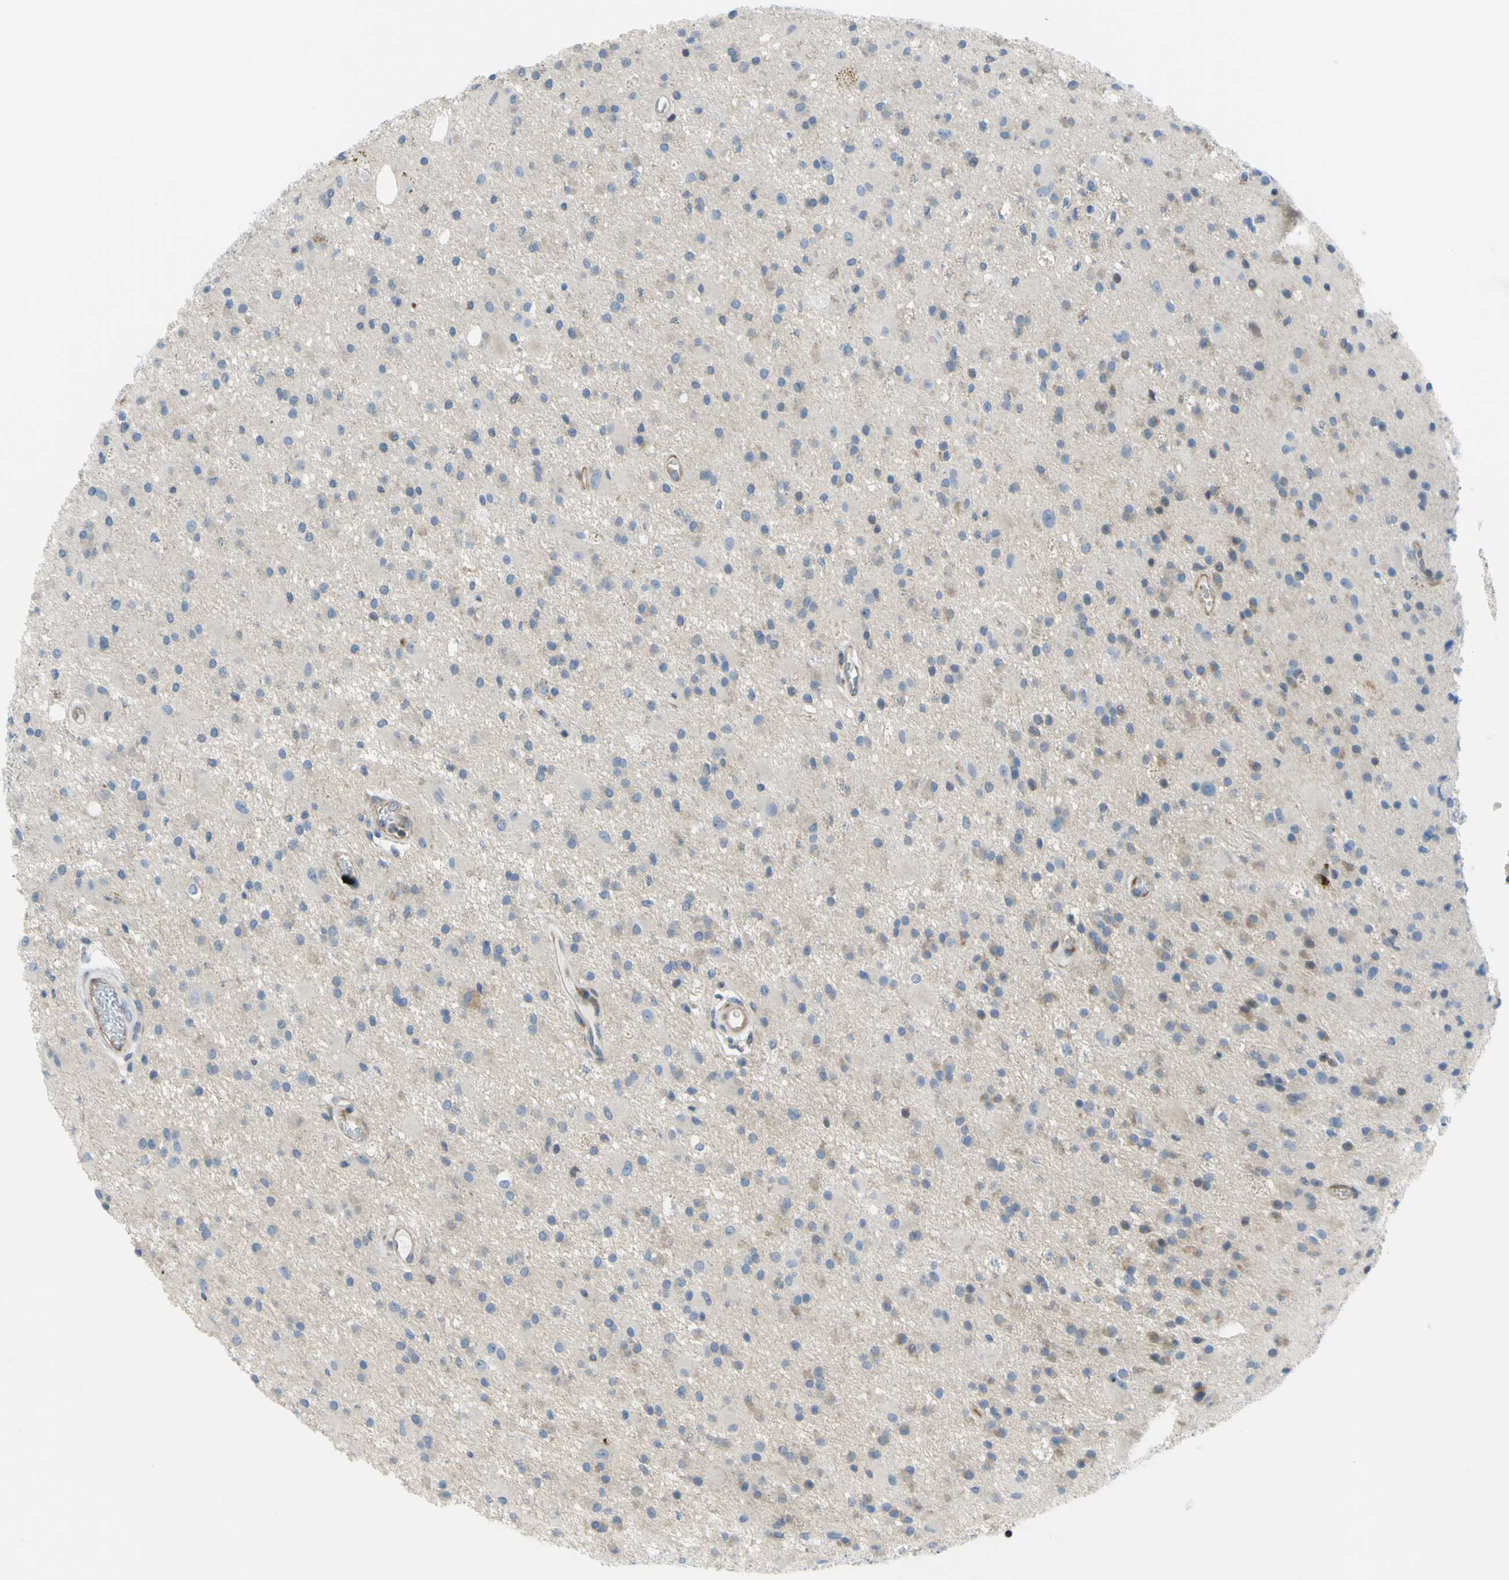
{"staining": {"intensity": "negative", "quantity": "none", "location": "none"}, "tissue": "glioma", "cell_type": "Tumor cells", "image_type": "cancer", "snomed": [{"axis": "morphology", "description": "Glioma, malignant, Low grade"}, {"axis": "topography", "description": "Brain"}], "caption": "Malignant low-grade glioma was stained to show a protein in brown. There is no significant positivity in tumor cells. (Brightfield microscopy of DAB IHC at high magnification).", "gene": "PAK2", "patient": {"sex": "male", "age": 58}}